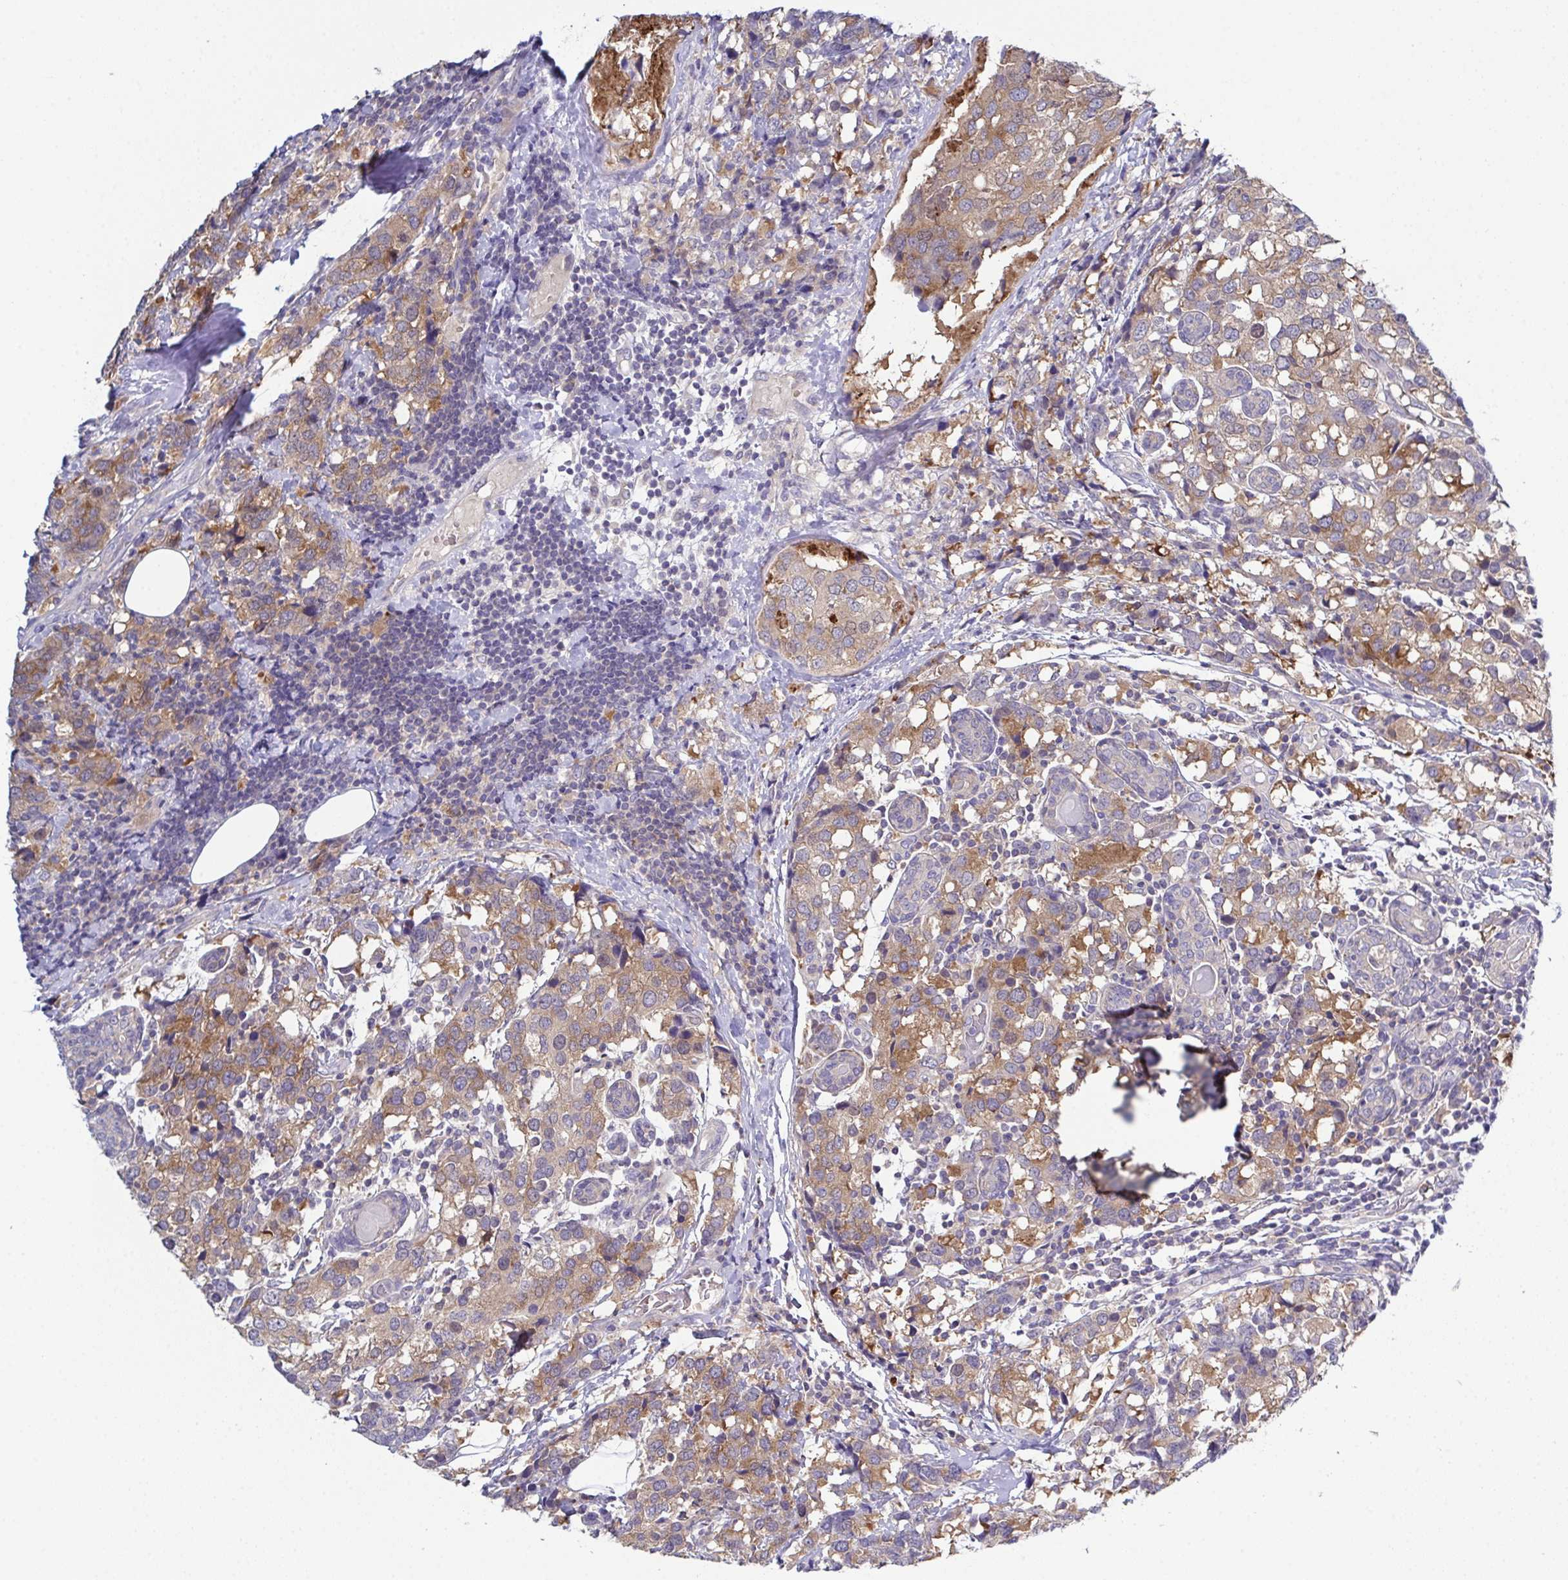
{"staining": {"intensity": "moderate", "quantity": "25%-75%", "location": "cytoplasmic/membranous"}, "tissue": "breast cancer", "cell_type": "Tumor cells", "image_type": "cancer", "snomed": [{"axis": "morphology", "description": "Lobular carcinoma"}, {"axis": "topography", "description": "Breast"}], "caption": "Lobular carcinoma (breast) tissue shows moderate cytoplasmic/membranous staining in approximately 25%-75% of tumor cells", "gene": "CFAP97D1", "patient": {"sex": "female", "age": 59}}